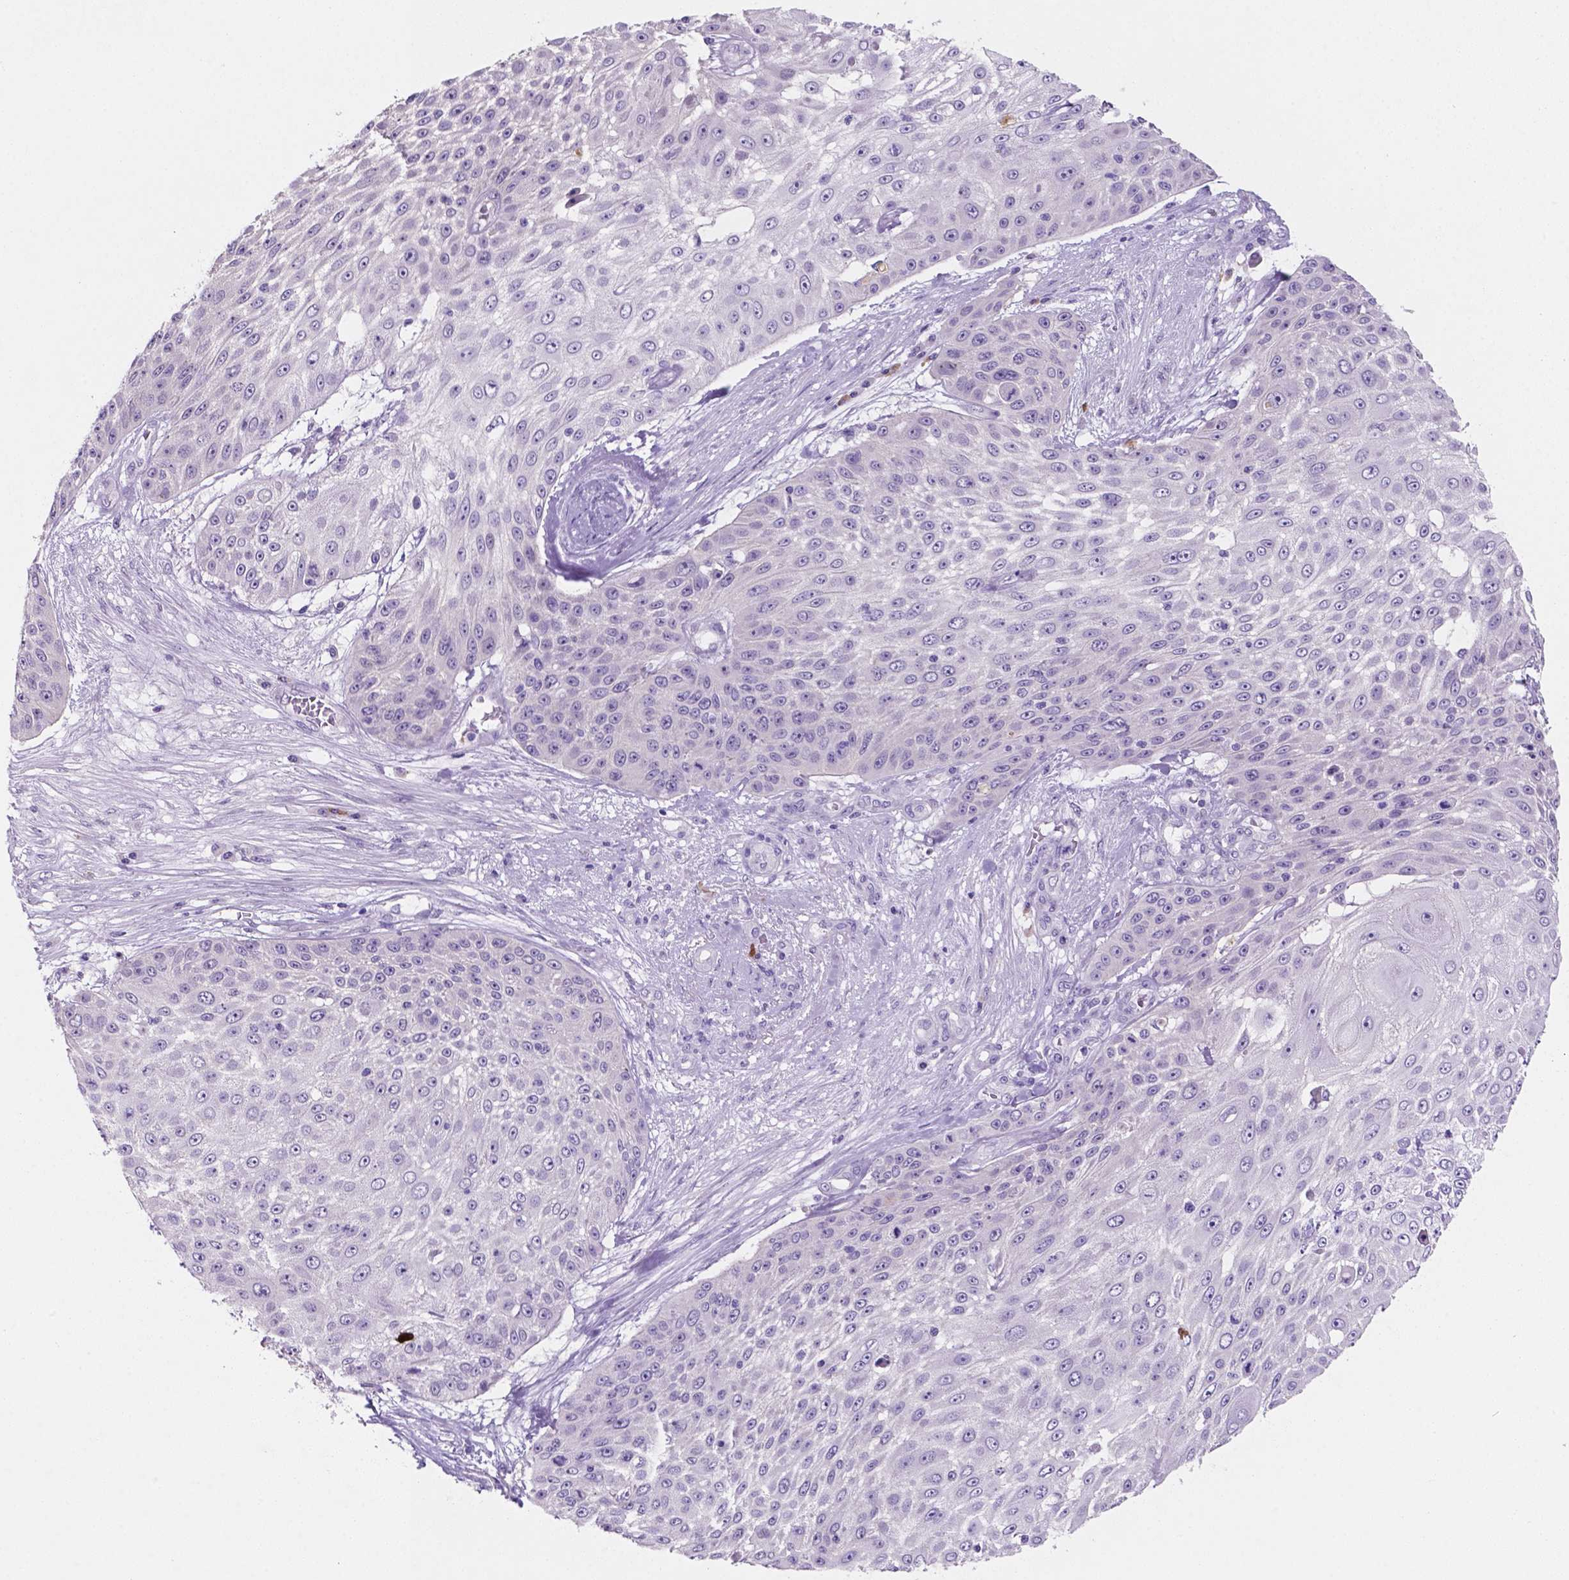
{"staining": {"intensity": "negative", "quantity": "none", "location": "none"}, "tissue": "skin cancer", "cell_type": "Tumor cells", "image_type": "cancer", "snomed": [{"axis": "morphology", "description": "Squamous cell carcinoma, NOS"}, {"axis": "topography", "description": "Skin"}], "caption": "Human skin cancer (squamous cell carcinoma) stained for a protein using IHC displays no expression in tumor cells.", "gene": "EBLN2", "patient": {"sex": "female", "age": 86}}